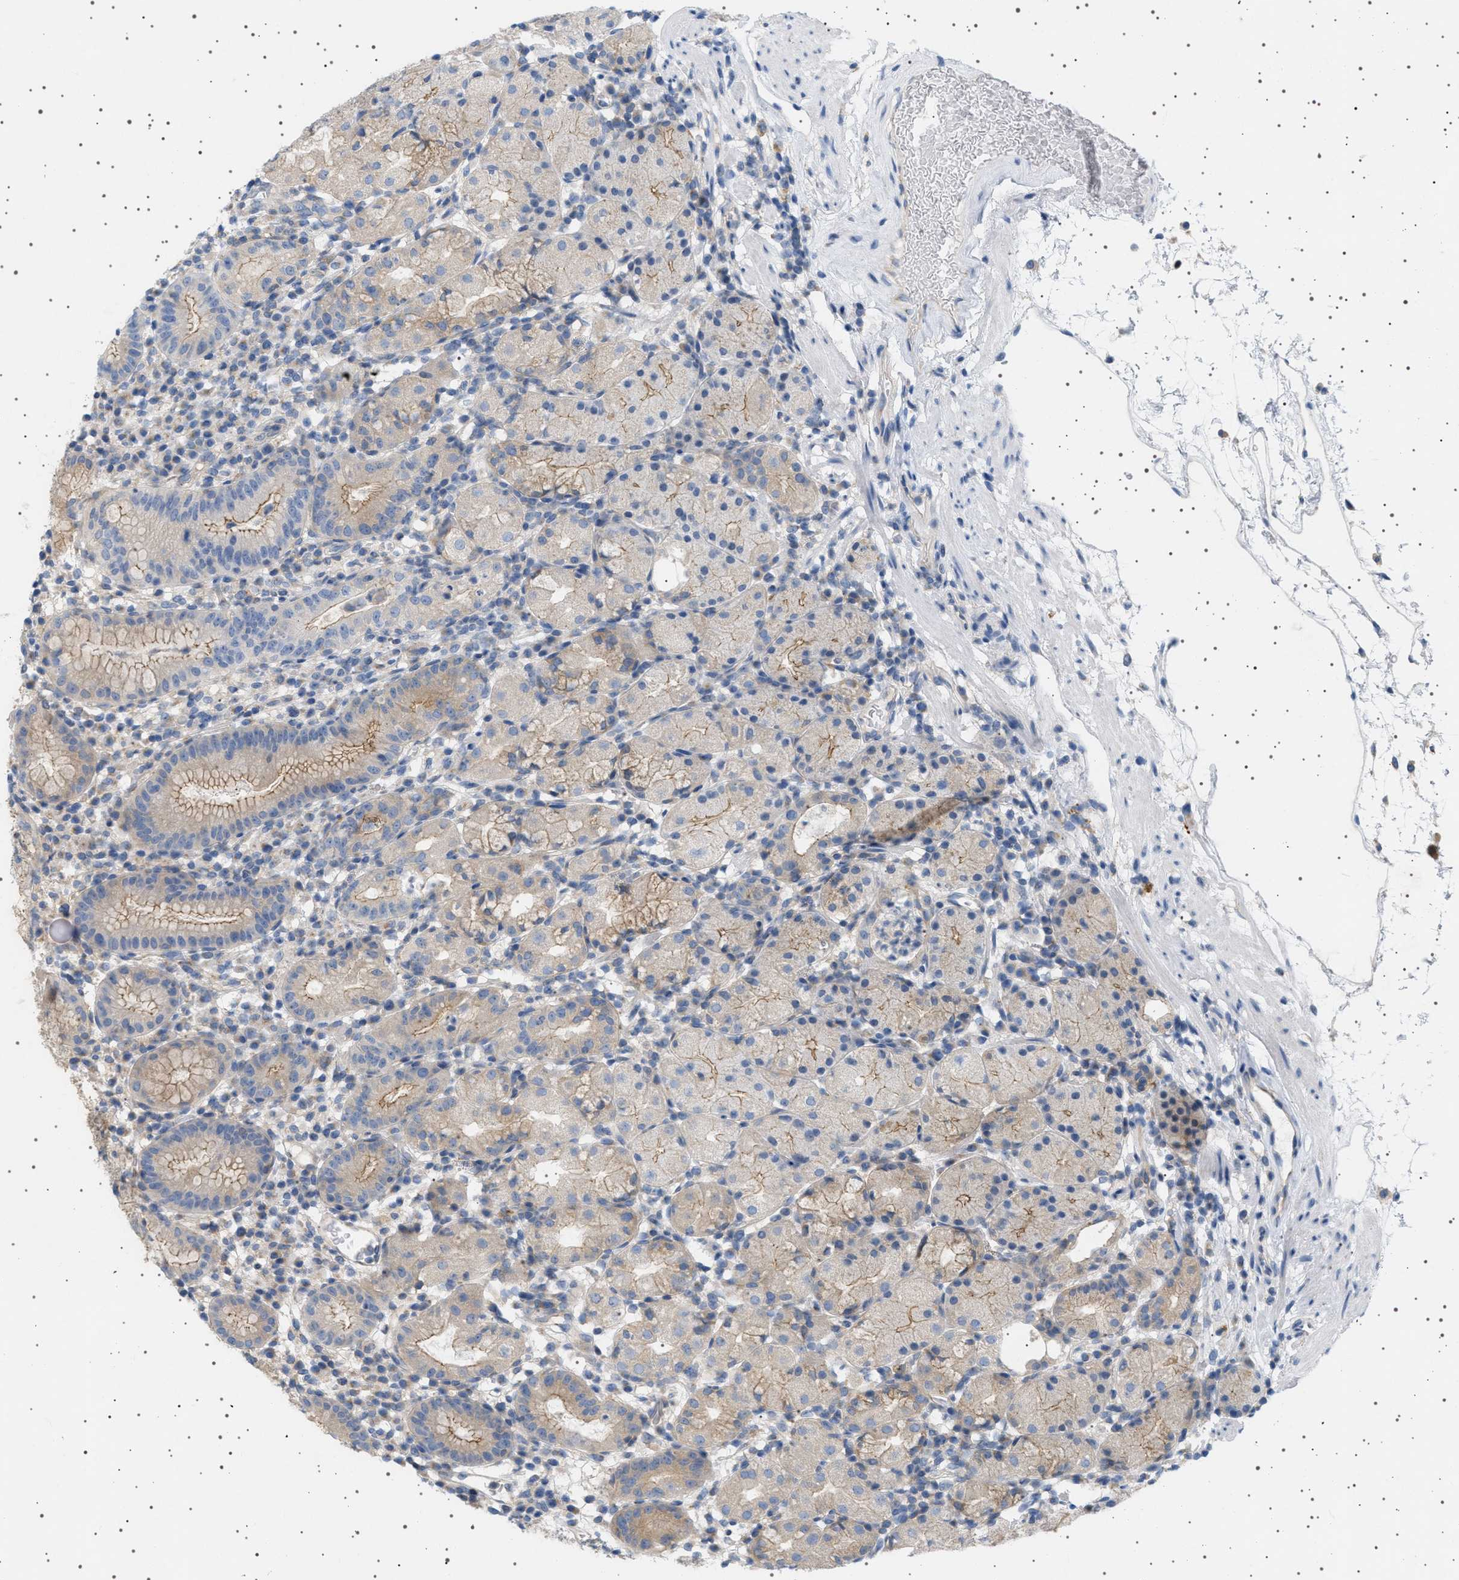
{"staining": {"intensity": "weak", "quantity": "25%-75%", "location": "cytoplasmic/membranous"}, "tissue": "stomach", "cell_type": "Glandular cells", "image_type": "normal", "snomed": [{"axis": "morphology", "description": "Normal tissue, NOS"}, {"axis": "topography", "description": "Stomach"}, {"axis": "topography", "description": "Stomach, lower"}], "caption": "Immunohistochemistry of unremarkable human stomach displays low levels of weak cytoplasmic/membranous positivity in about 25%-75% of glandular cells. Using DAB (brown) and hematoxylin (blue) stains, captured at high magnification using brightfield microscopy.", "gene": "ADCY10", "patient": {"sex": "female", "age": 75}}